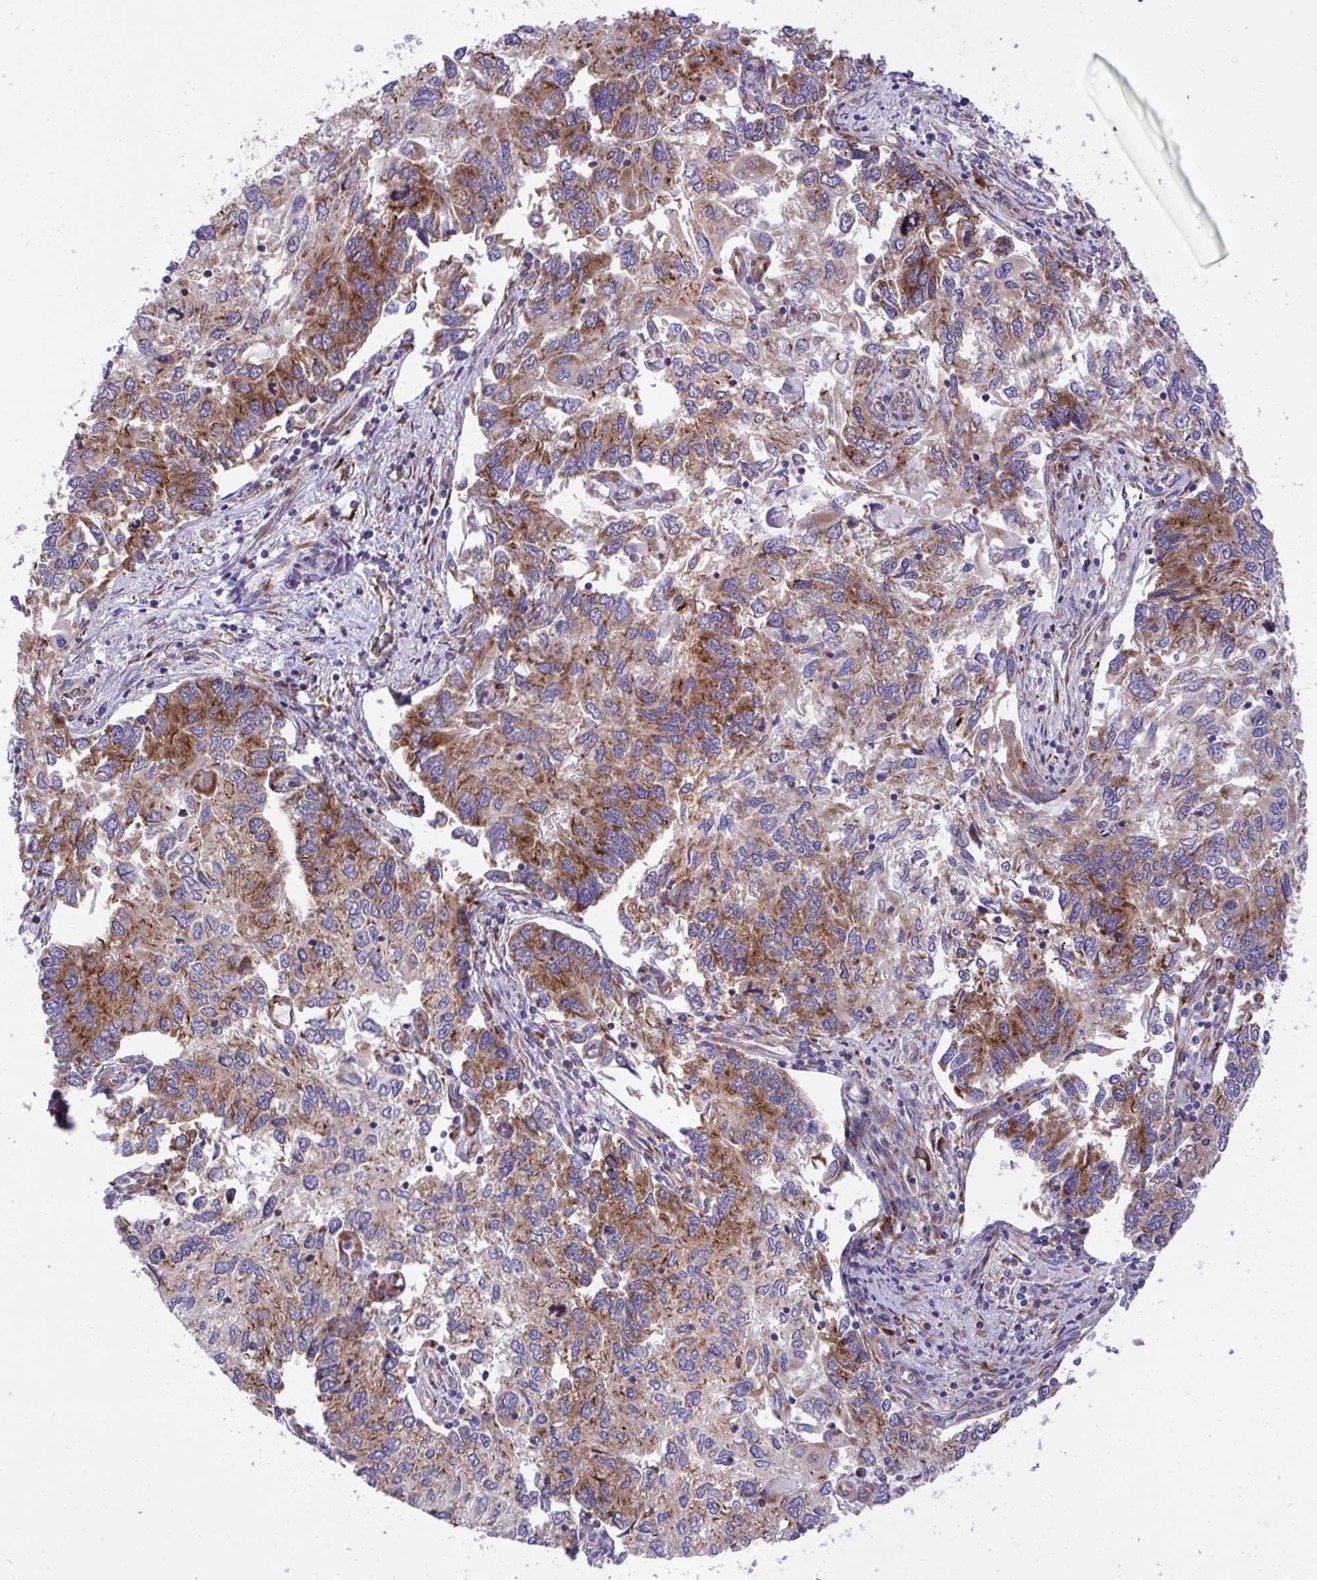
{"staining": {"intensity": "moderate", "quantity": ">75%", "location": "cytoplasmic/membranous"}, "tissue": "endometrial cancer", "cell_type": "Tumor cells", "image_type": "cancer", "snomed": [{"axis": "morphology", "description": "Carcinoma, NOS"}, {"axis": "topography", "description": "Uterus"}], "caption": "Immunohistochemical staining of human endometrial carcinoma exhibits moderate cytoplasmic/membranous protein expression in about >75% of tumor cells.", "gene": "RPS15", "patient": {"sex": "female", "age": 76}}